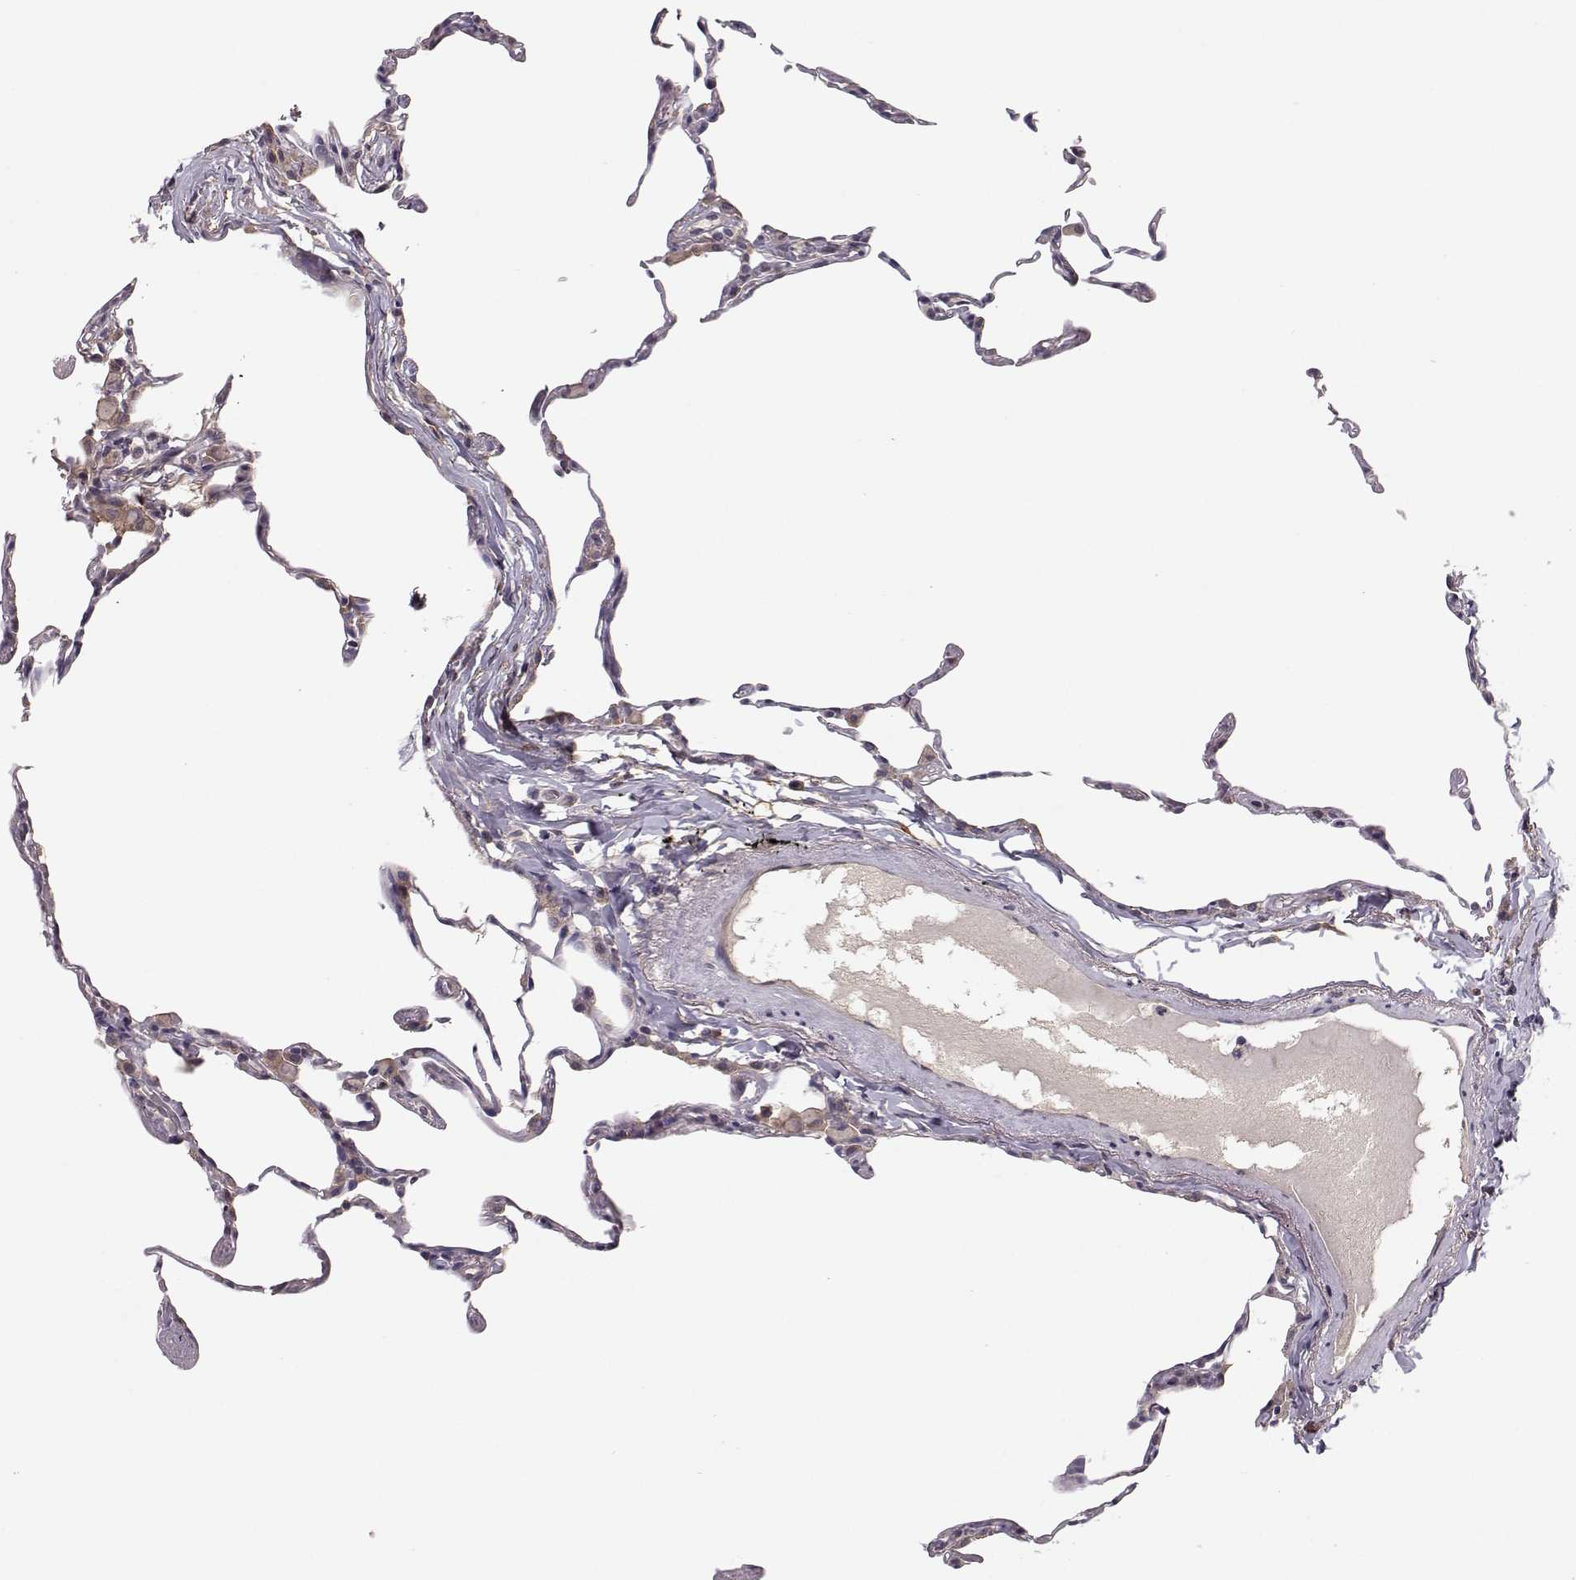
{"staining": {"intensity": "negative", "quantity": "none", "location": "none"}, "tissue": "lung", "cell_type": "Alveolar cells", "image_type": "normal", "snomed": [{"axis": "morphology", "description": "Normal tissue, NOS"}, {"axis": "topography", "description": "Lung"}], "caption": "A micrograph of lung stained for a protein reveals no brown staining in alveolar cells. Brightfield microscopy of immunohistochemistry stained with DAB (3,3'-diaminobenzidine) (brown) and hematoxylin (blue), captured at high magnification.", "gene": "PLEKHG3", "patient": {"sex": "female", "age": 57}}